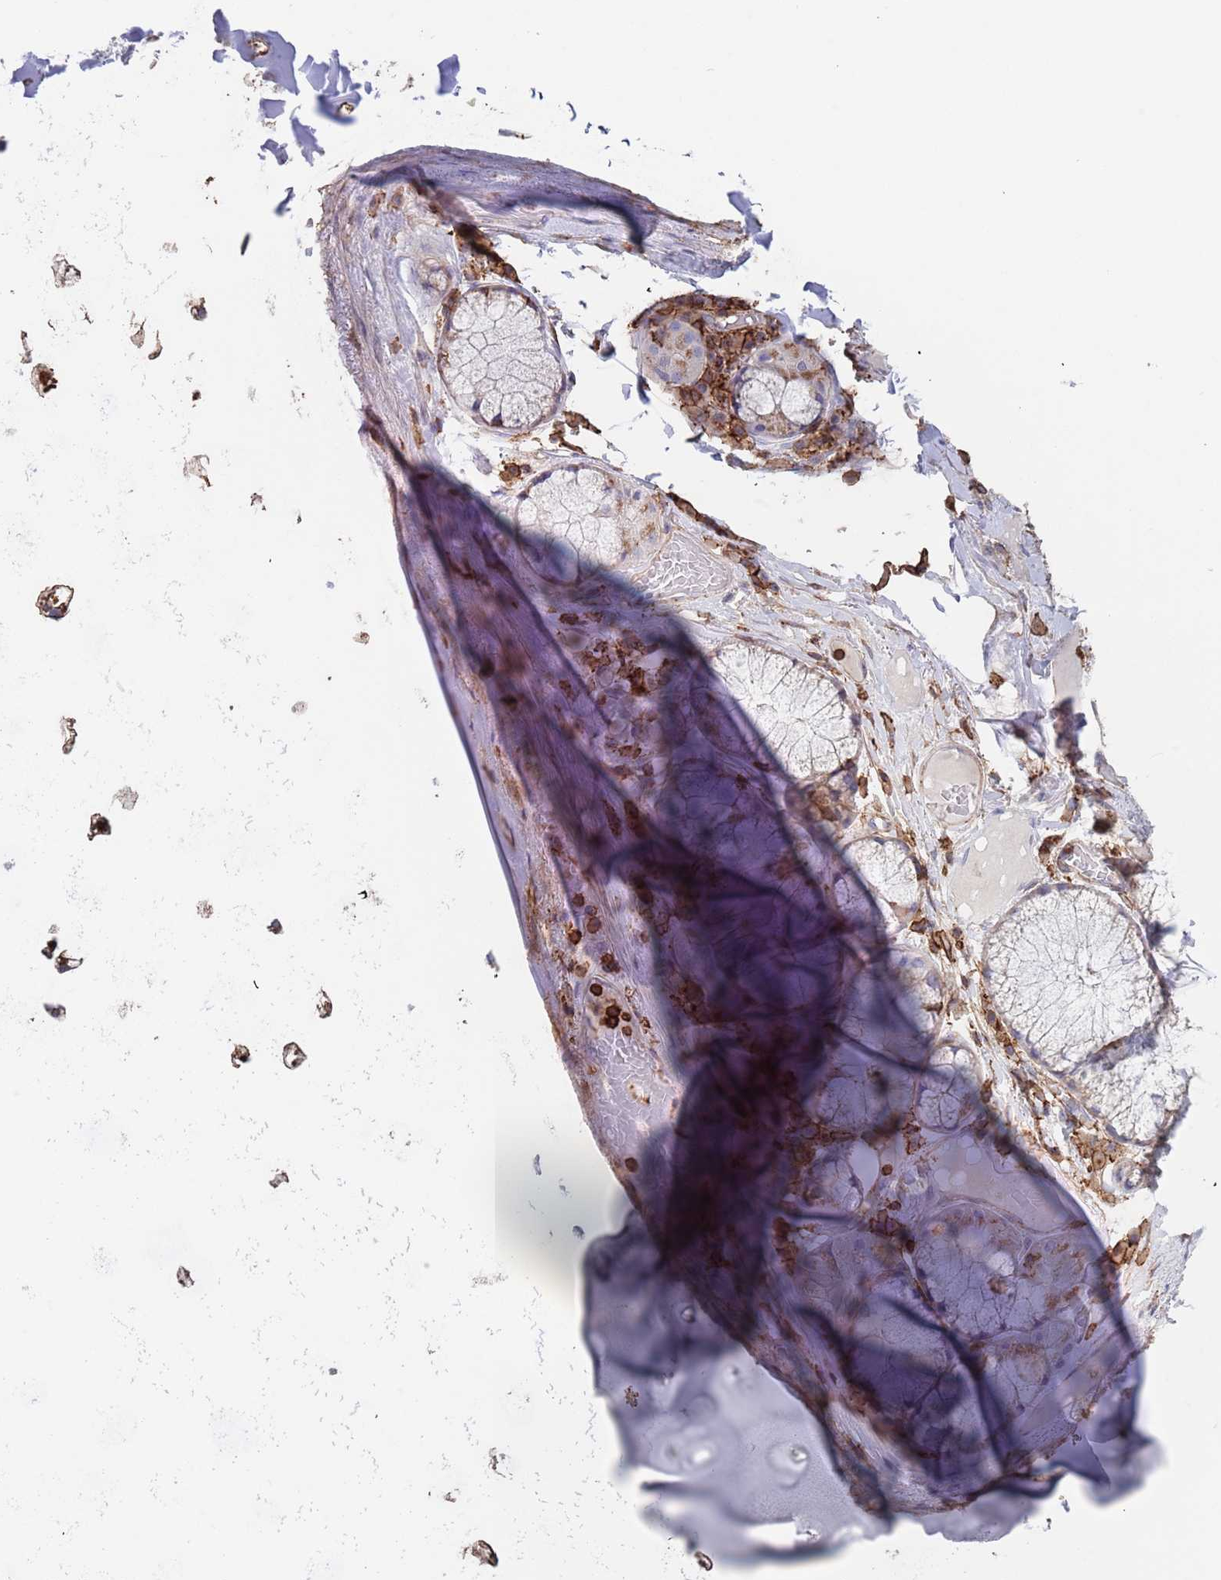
{"staining": {"intensity": "strong", "quantity": "<25%", "location": "cytoplasmic/membranous"}, "tissue": "soft tissue", "cell_type": "Chondrocytes", "image_type": "normal", "snomed": [{"axis": "morphology", "description": "Normal tissue, NOS"}, {"axis": "topography", "description": "Cartilage tissue"}, {"axis": "topography", "description": "Bronchus"}], "caption": "Immunohistochemistry of normal soft tissue demonstrates medium levels of strong cytoplasmic/membranous staining in approximately <25% of chondrocytes.", "gene": "RNF144A", "patient": {"sex": "male", "age": 56}}